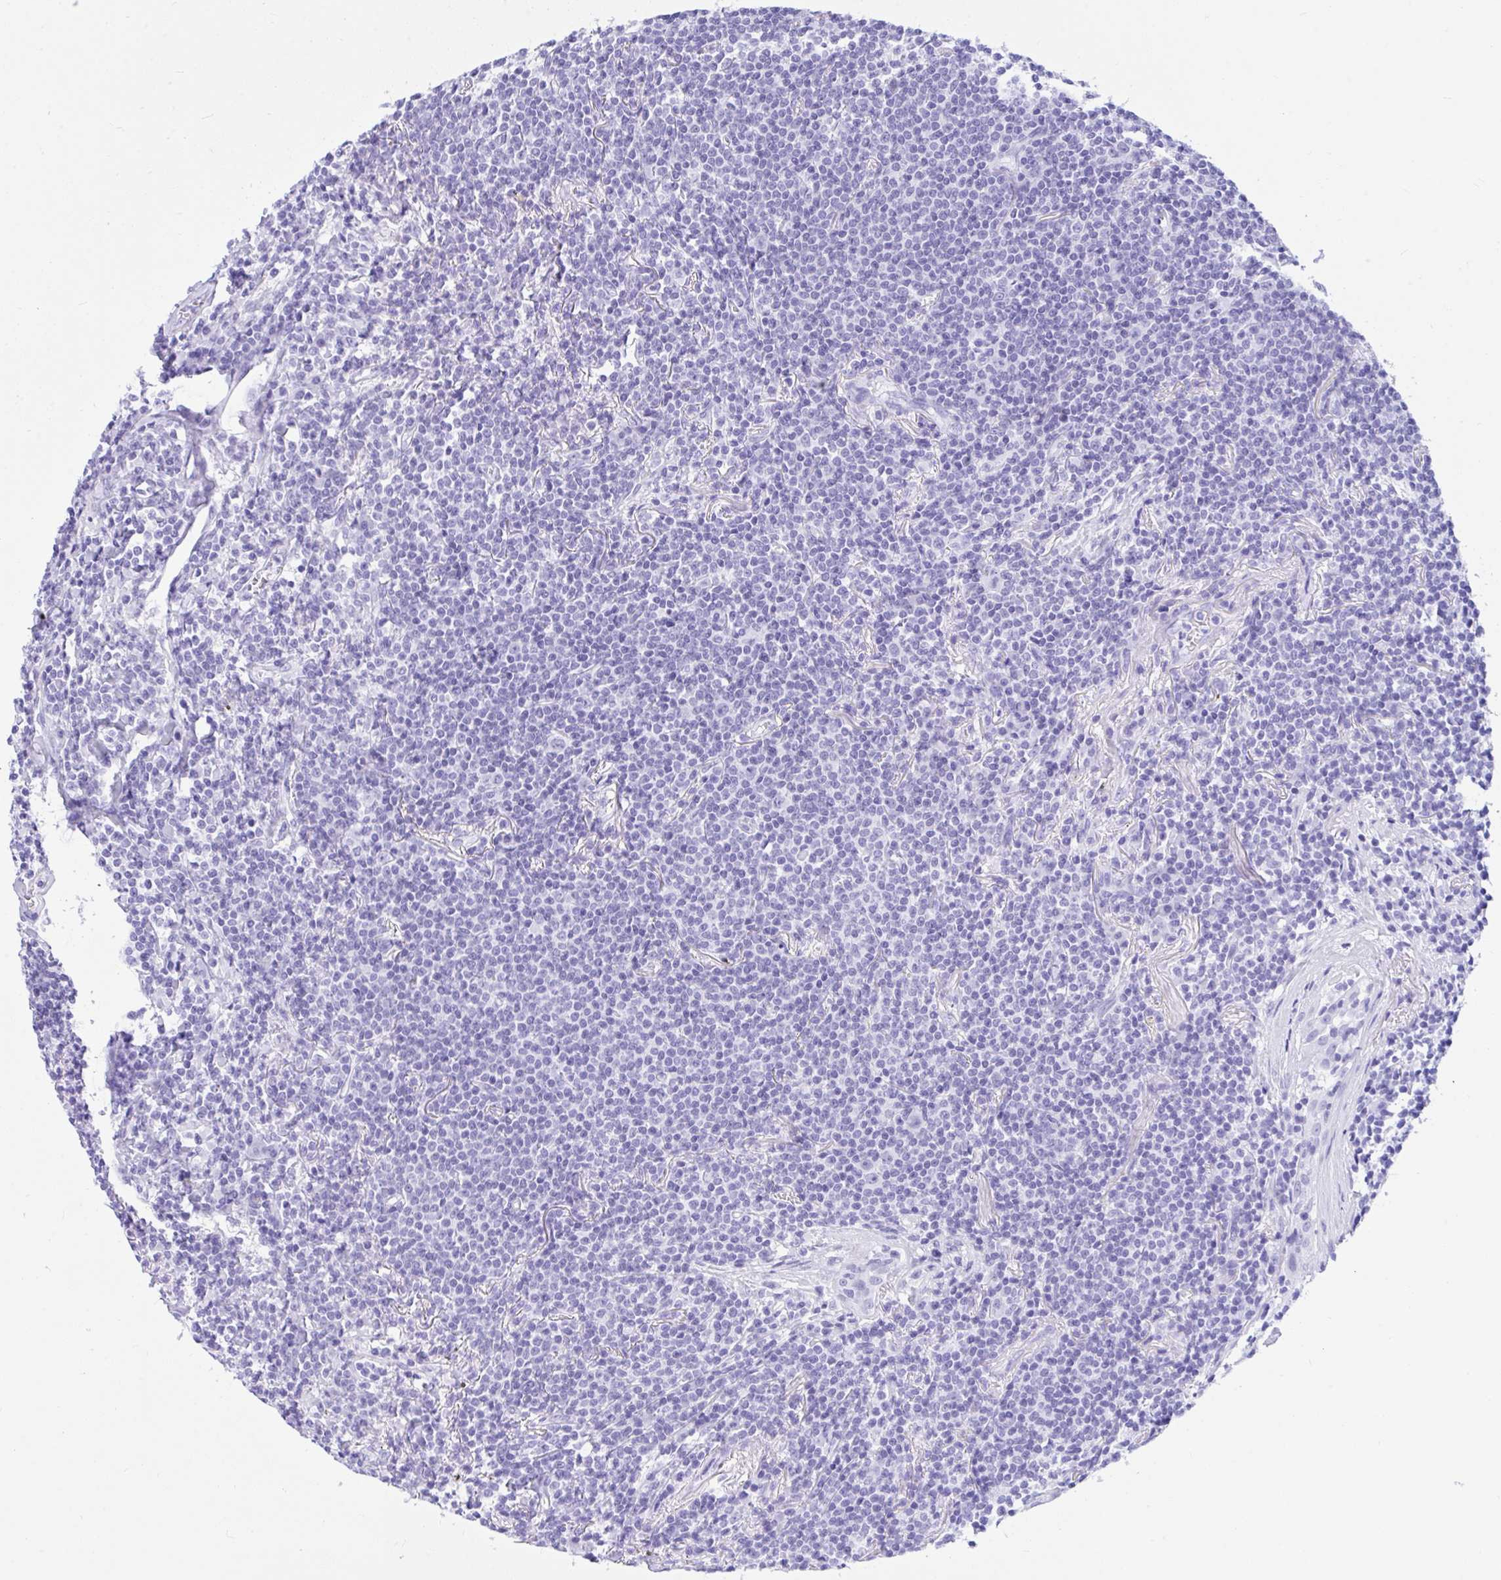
{"staining": {"intensity": "negative", "quantity": "none", "location": "none"}, "tissue": "lymphoma", "cell_type": "Tumor cells", "image_type": "cancer", "snomed": [{"axis": "morphology", "description": "Malignant lymphoma, non-Hodgkin's type, Low grade"}, {"axis": "topography", "description": "Lung"}], "caption": "This is an immunohistochemistry image of human low-grade malignant lymphoma, non-Hodgkin's type. There is no staining in tumor cells.", "gene": "TLN2", "patient": {"sex": "female", "age": 71}}